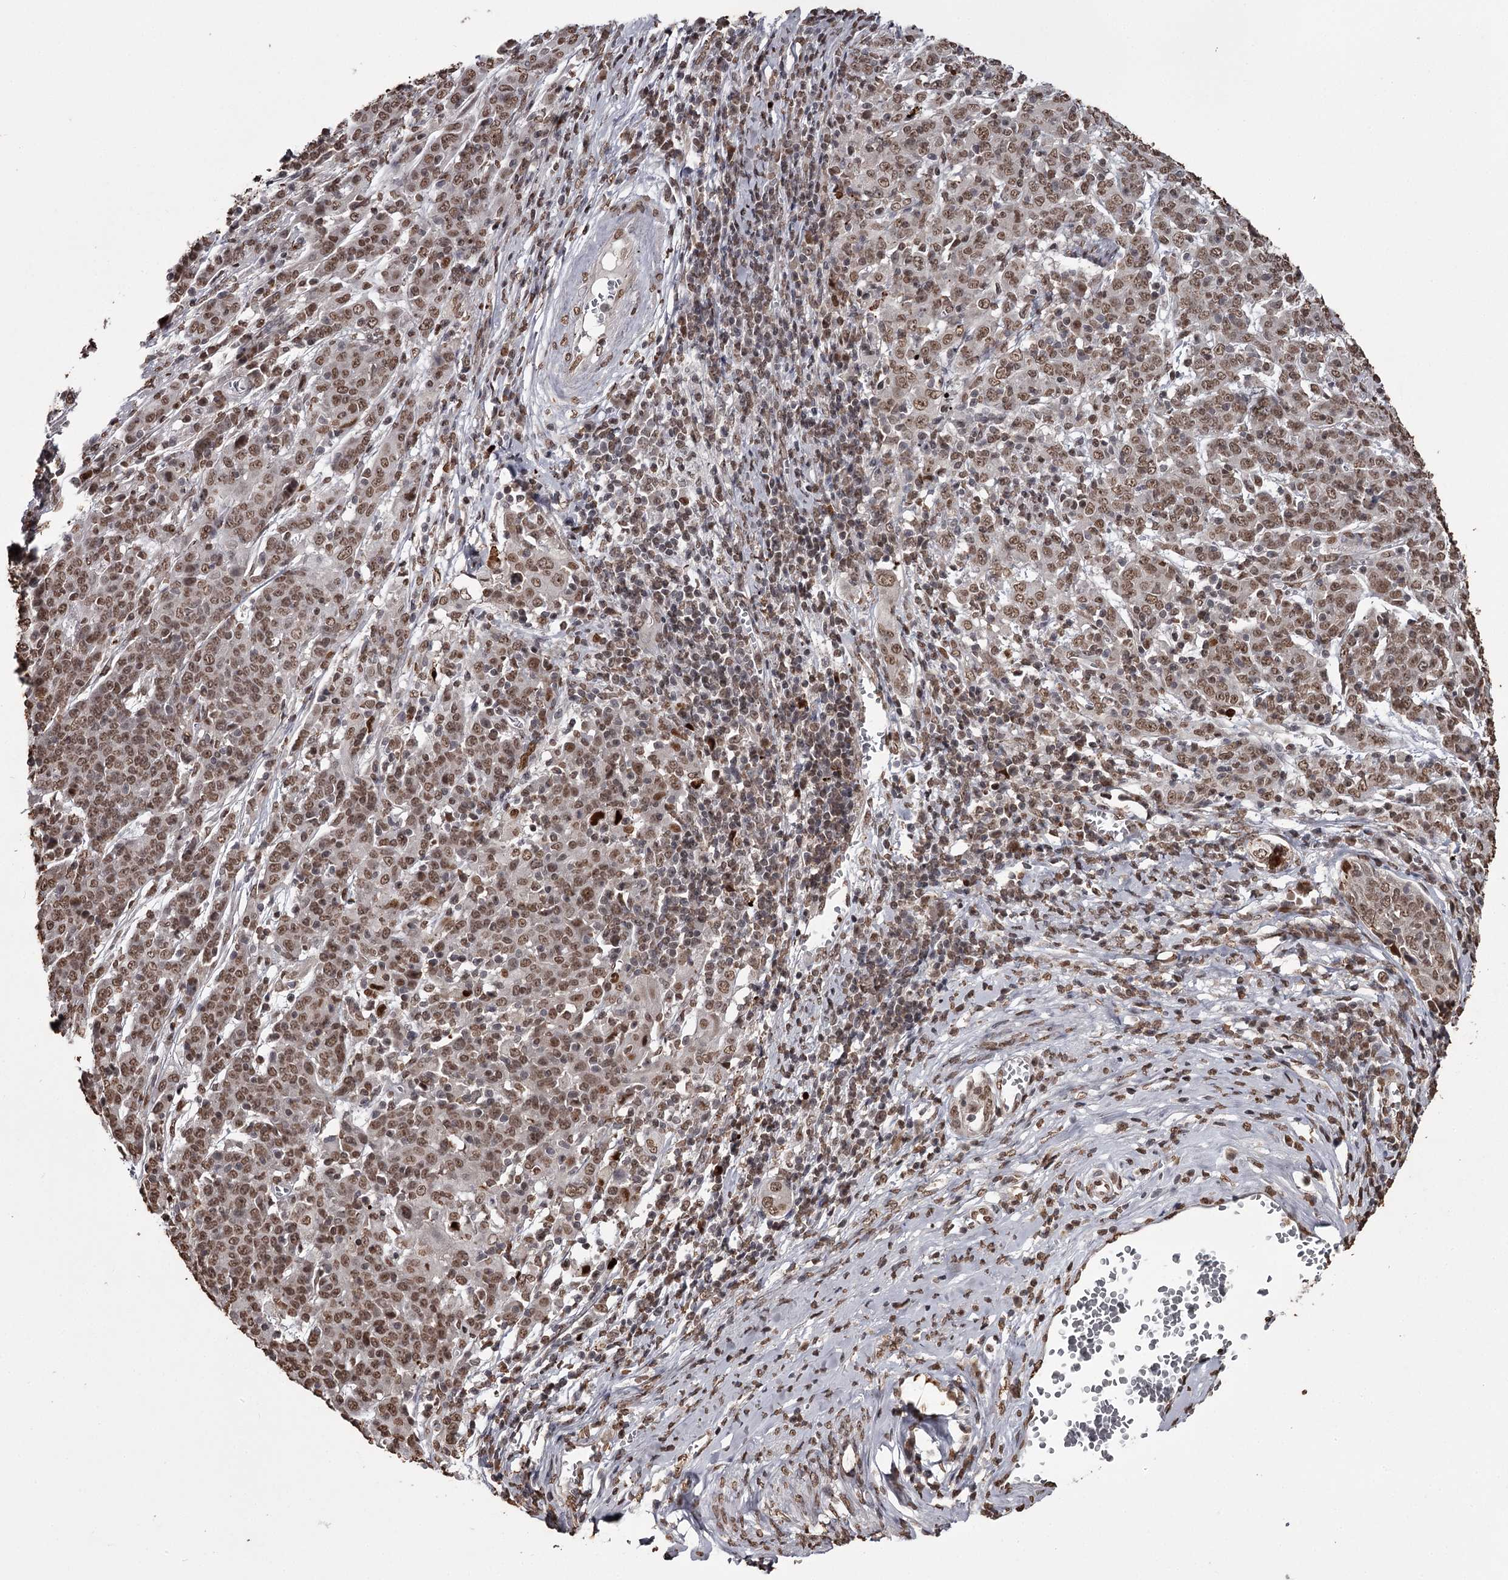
{"staining": {"intensity": "moderate", "quantity": ">75%", "location": "nuclear"}, "tissue": "cervical cancer", "cell_type": "Tumor cells", "image_type": "cancer", "snomed": [{"axis": "morphology", "description": "Squamous cell carcinoma, NOS"}, {"axis": "topography", "description": "Cervix"}], "caption": "A high-resolution histopathology image shows IHC staining of squamous cell carcinoma (cervical), which reveals moderate nuclear expression in about >75% of tumor cells.", "gene": "THYN1", "patient": {"sex": "female", "age": 67}}